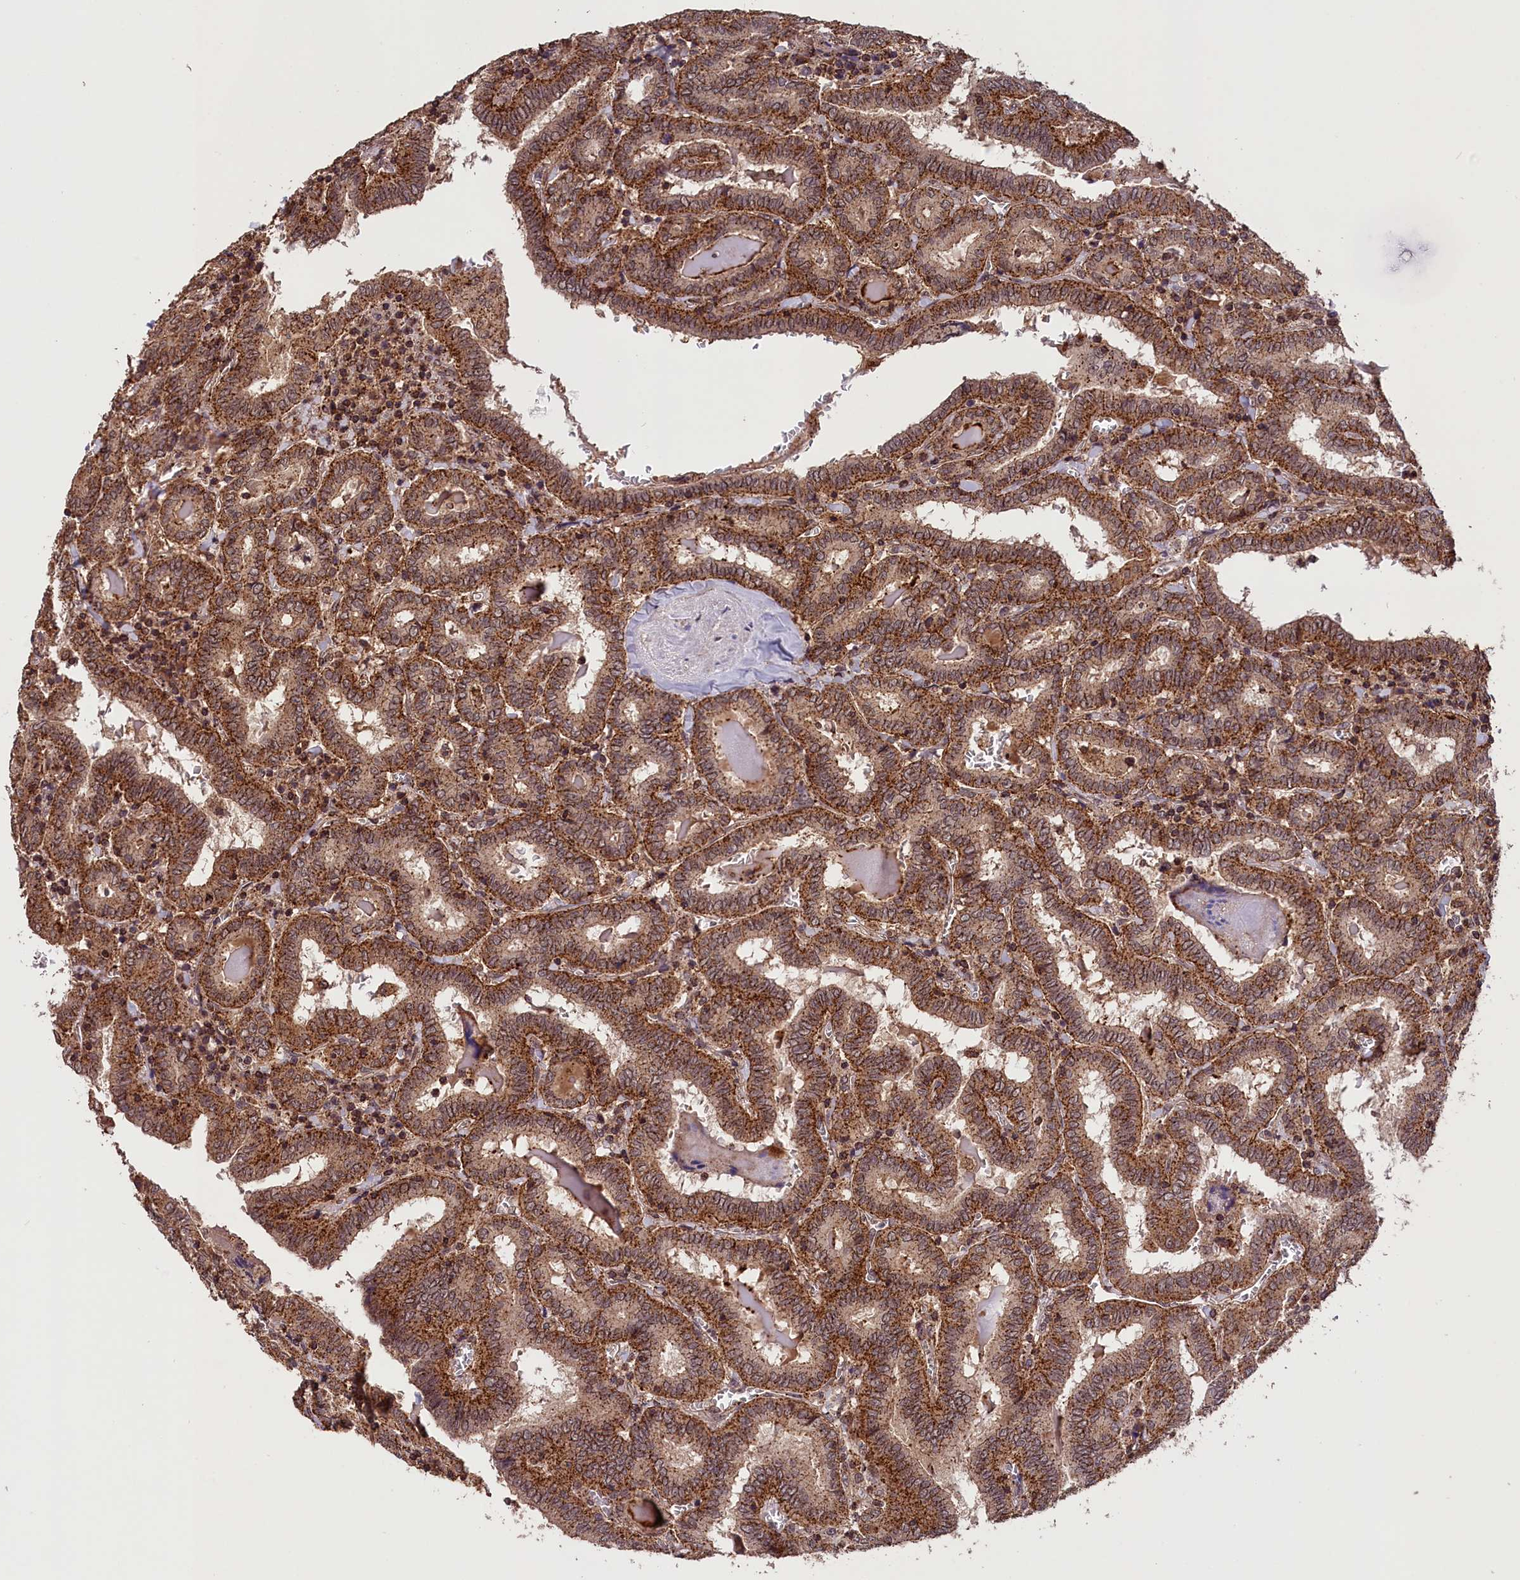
{"staining": {"intensity": "strong", "quantity": ">75%", "location": "cytoplasmic/membranous"}, "tissue": "thyroid cancer", "cell_type": "Tumor cells", "image_type": "cancer", "snomed": [{"axis": "morphology", "description": "Papillary adenocarcinoma, NOS"}, {"axis": "topography", "description": "Thyroid gland"}], "caption": "Human papillary adenocarcinoma (thyroid) stained for a protein (brown) demonstrates strong cytoplasmic/membranous positive expression in about >75% of tumor cells.", "gene": "IST1", "patient": {"sex": "female", "age": 72}}